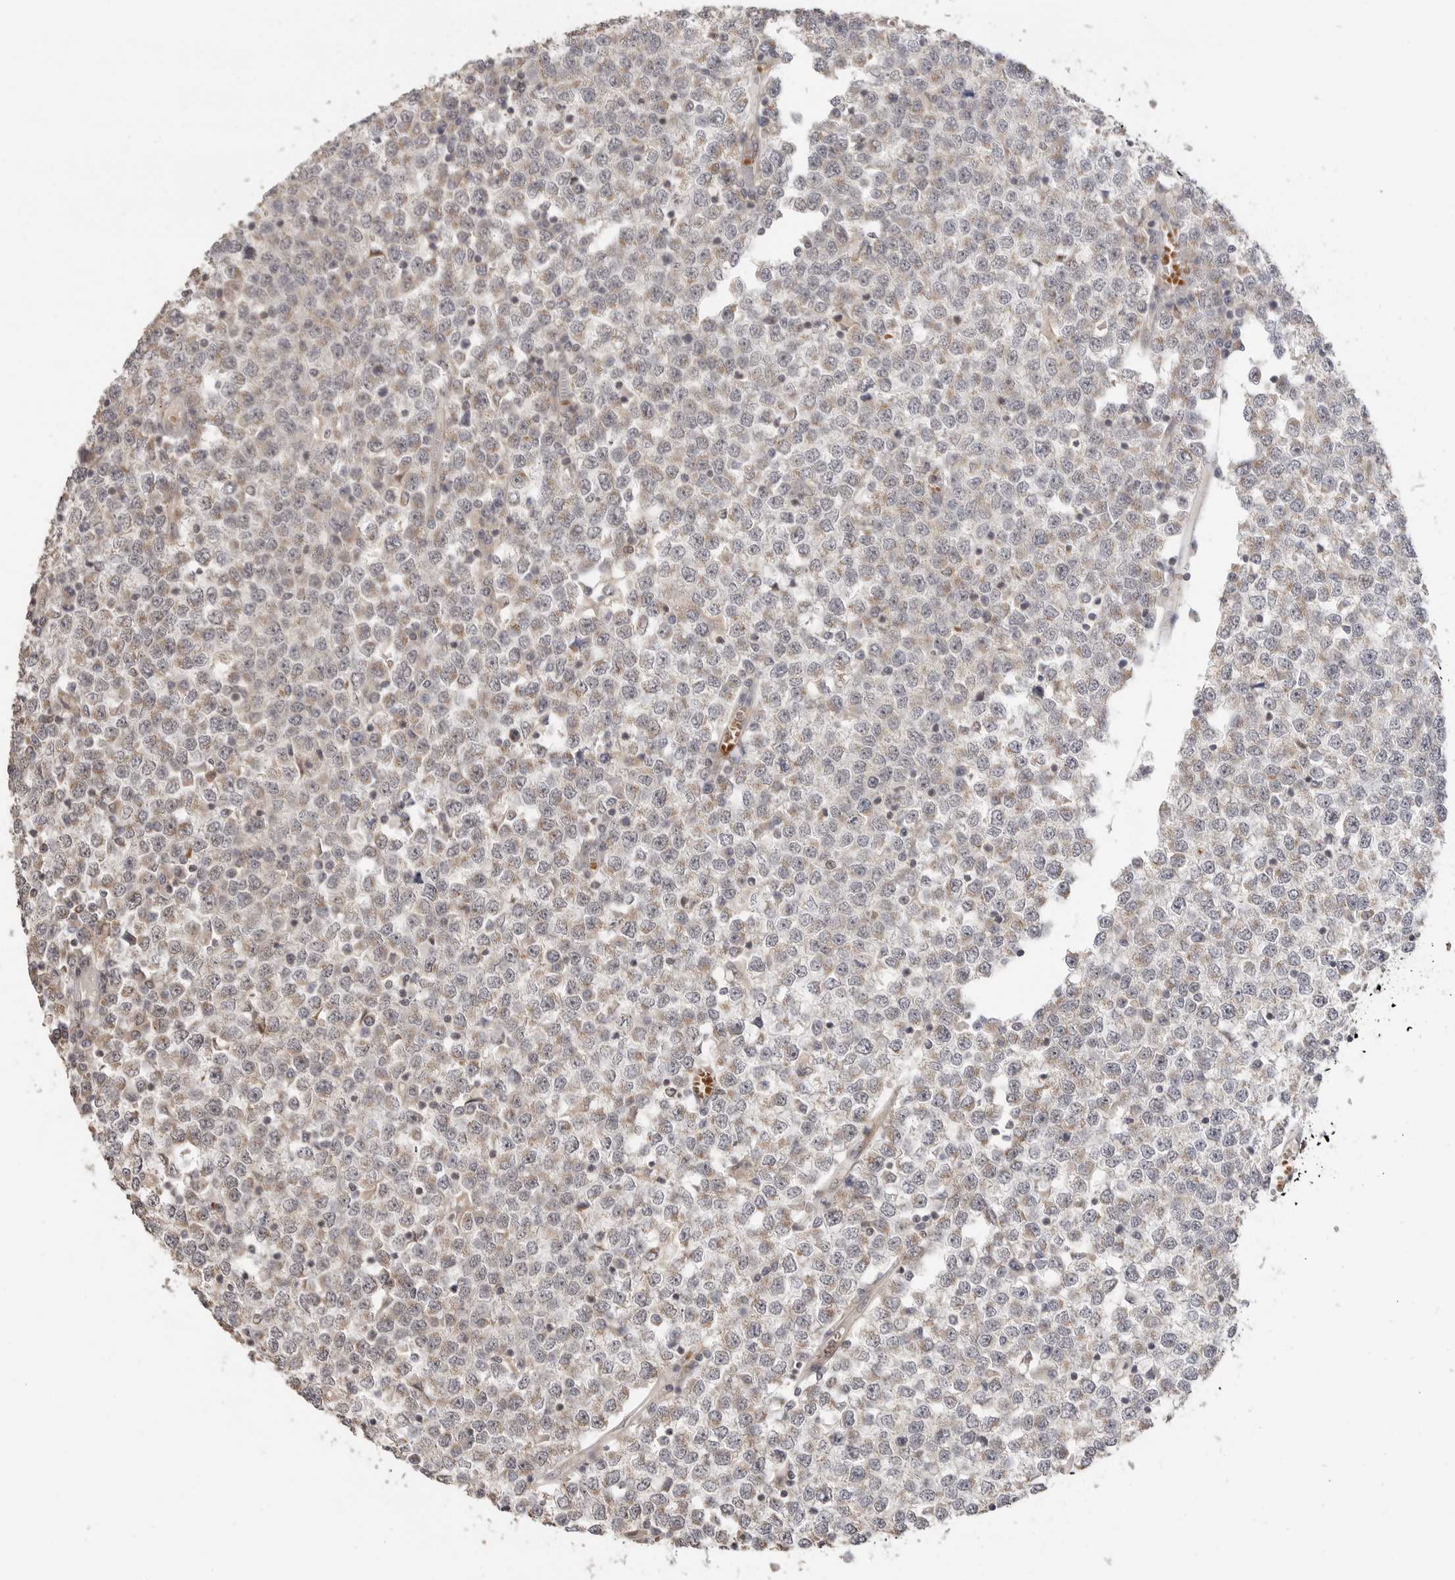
{"staining": {"intensity": "weak", "quantity": "<25%", "location": "cytoplasmic/membranous"}, "tissue": "testis cancer", "cell_type": "Tumor cells", "image_type": "cancer", "snomed": [{"axis": "morphology", "description": "Seminoma, NOS"}, {"axis": "topography", "description": "Testis"}], "caption": "This is an immunohistochemistry (IHC) histopathology image of human testis cancer. There is no staining in tumor cells.", "gene": "ALKAL1", "patient": {"sex": "male", "age": 65}}